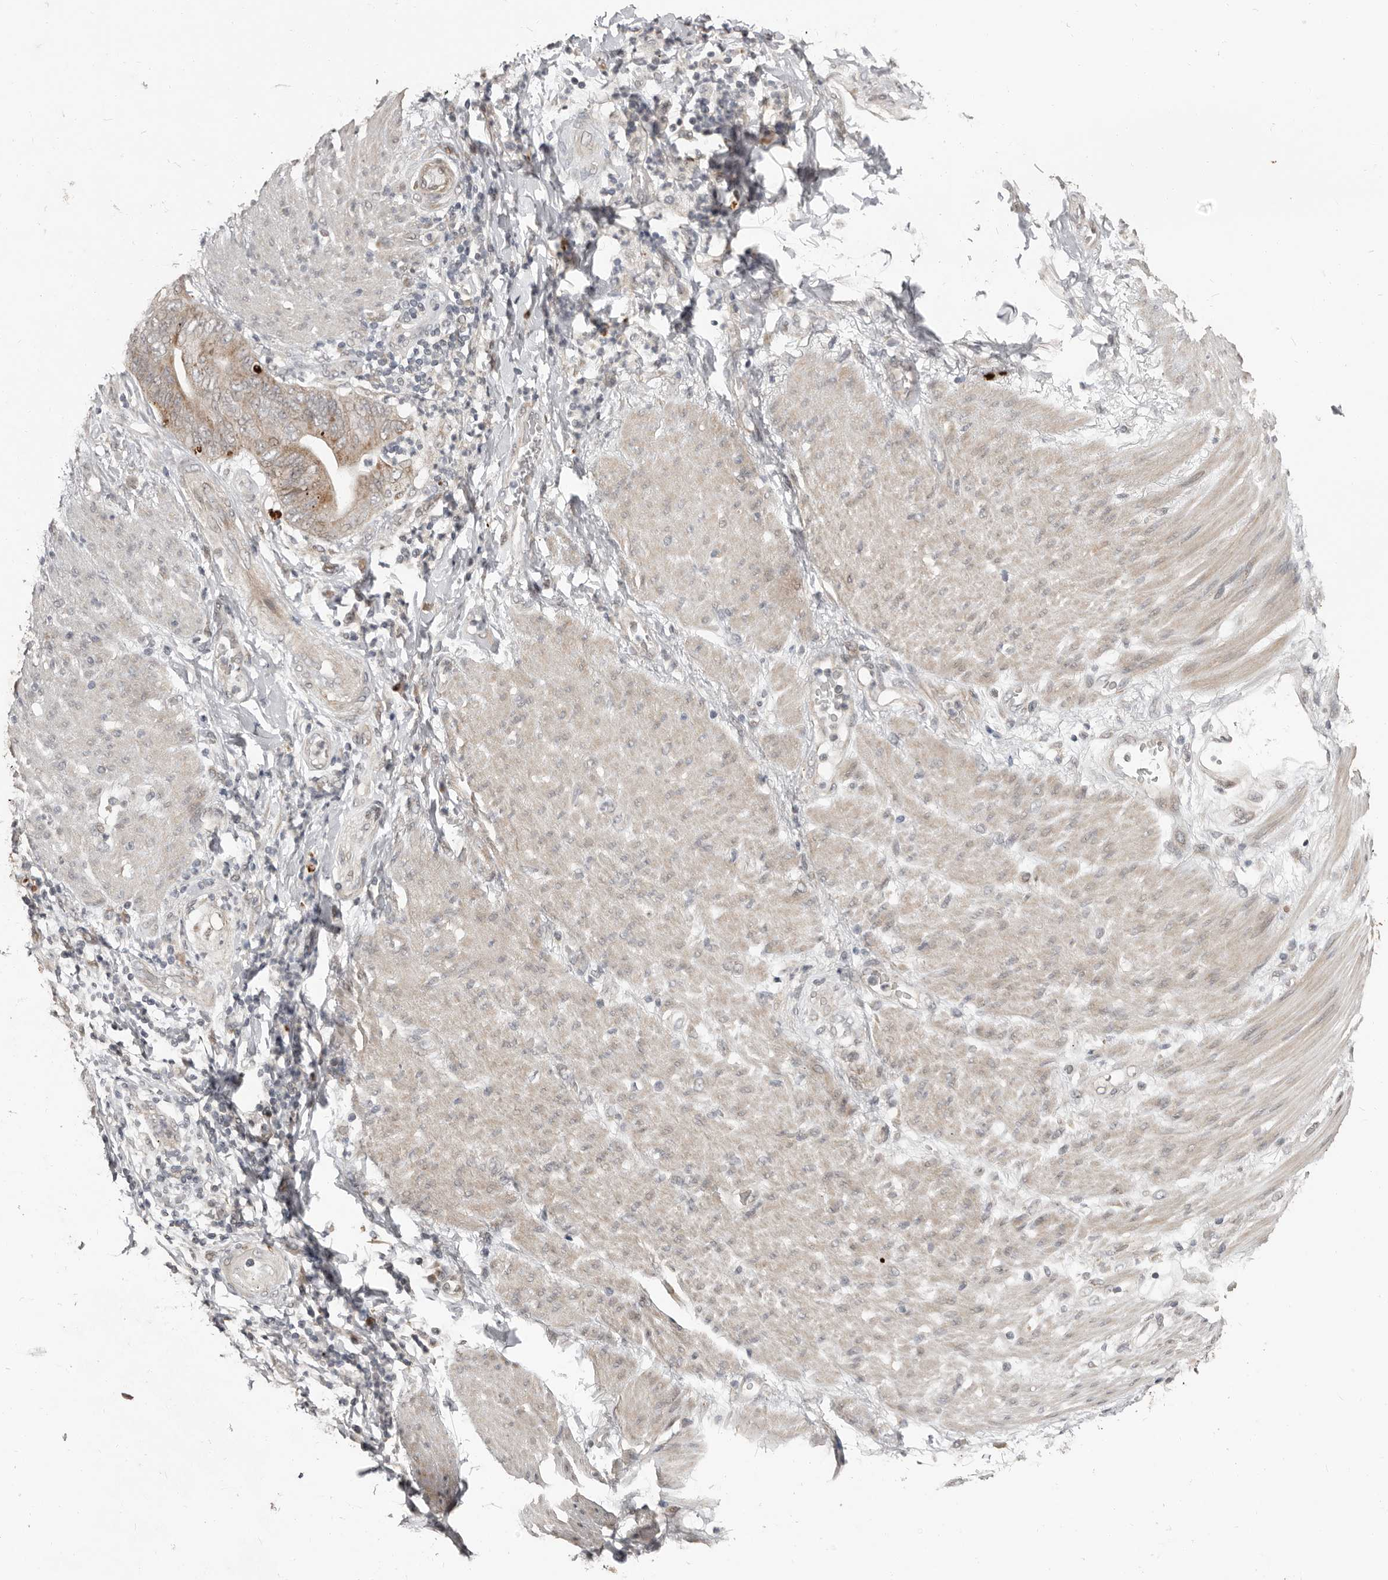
{"staining": {"intensity": "weak", "quantity": ">75%", "location": "cytoplasmic/membranous"}, "tissue": "stomach cancer", "cell_type": "Tumor cells", "image_type": "cancer", "snomed": [{"axis": "morphology", "description": "Adenocarcinoma, NOS"}, {"axis": "topography", "description": "Stomach"}], "caption": "Human stomach cancer (adenocarcinoma) stained for a protein (brown) demonstrates weak cytoplasmic/membranous positive staining in about >75% of tumor cells.", "gene": "APOL6", "patient": {"sex": "female", "age": 73}}